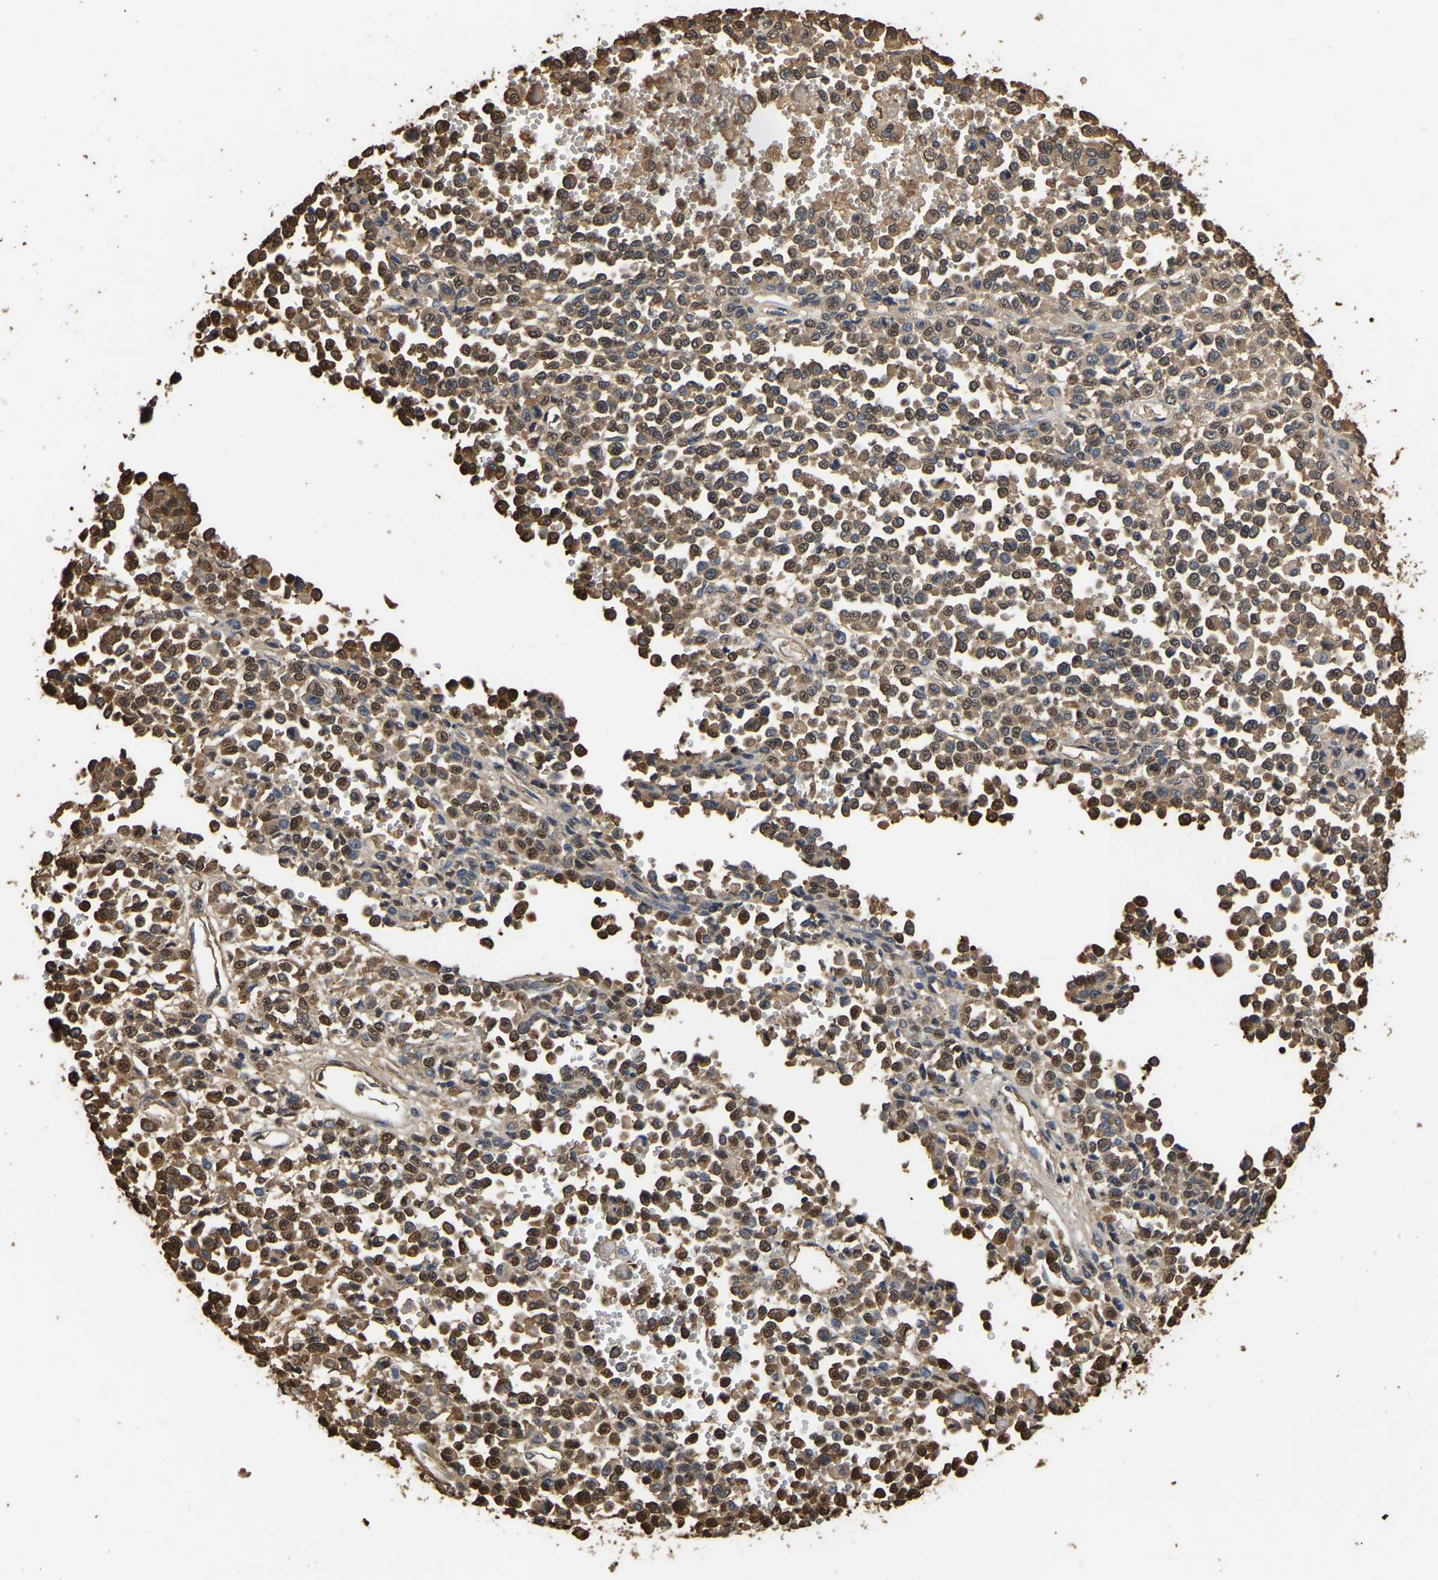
{"staining": {"intensity": "moderate", "quantity": ">75%", "location": "cytoplasmic/membranous"}, "tissue": "melanoma", "cell_type": "Tumor cells", "image_type": "cancer", "snomed": [{"axis": "morphology", "description": "Malignant melanoma, Metastatic site"}, {"axis": "topography", "description": "Pancreas"}], "caption": "Human melanoma stained with a protein marker exhibits moderate staining in tumor cells.", "gene": "LDHB", "patient": {"sex": "female", "age": 30}}